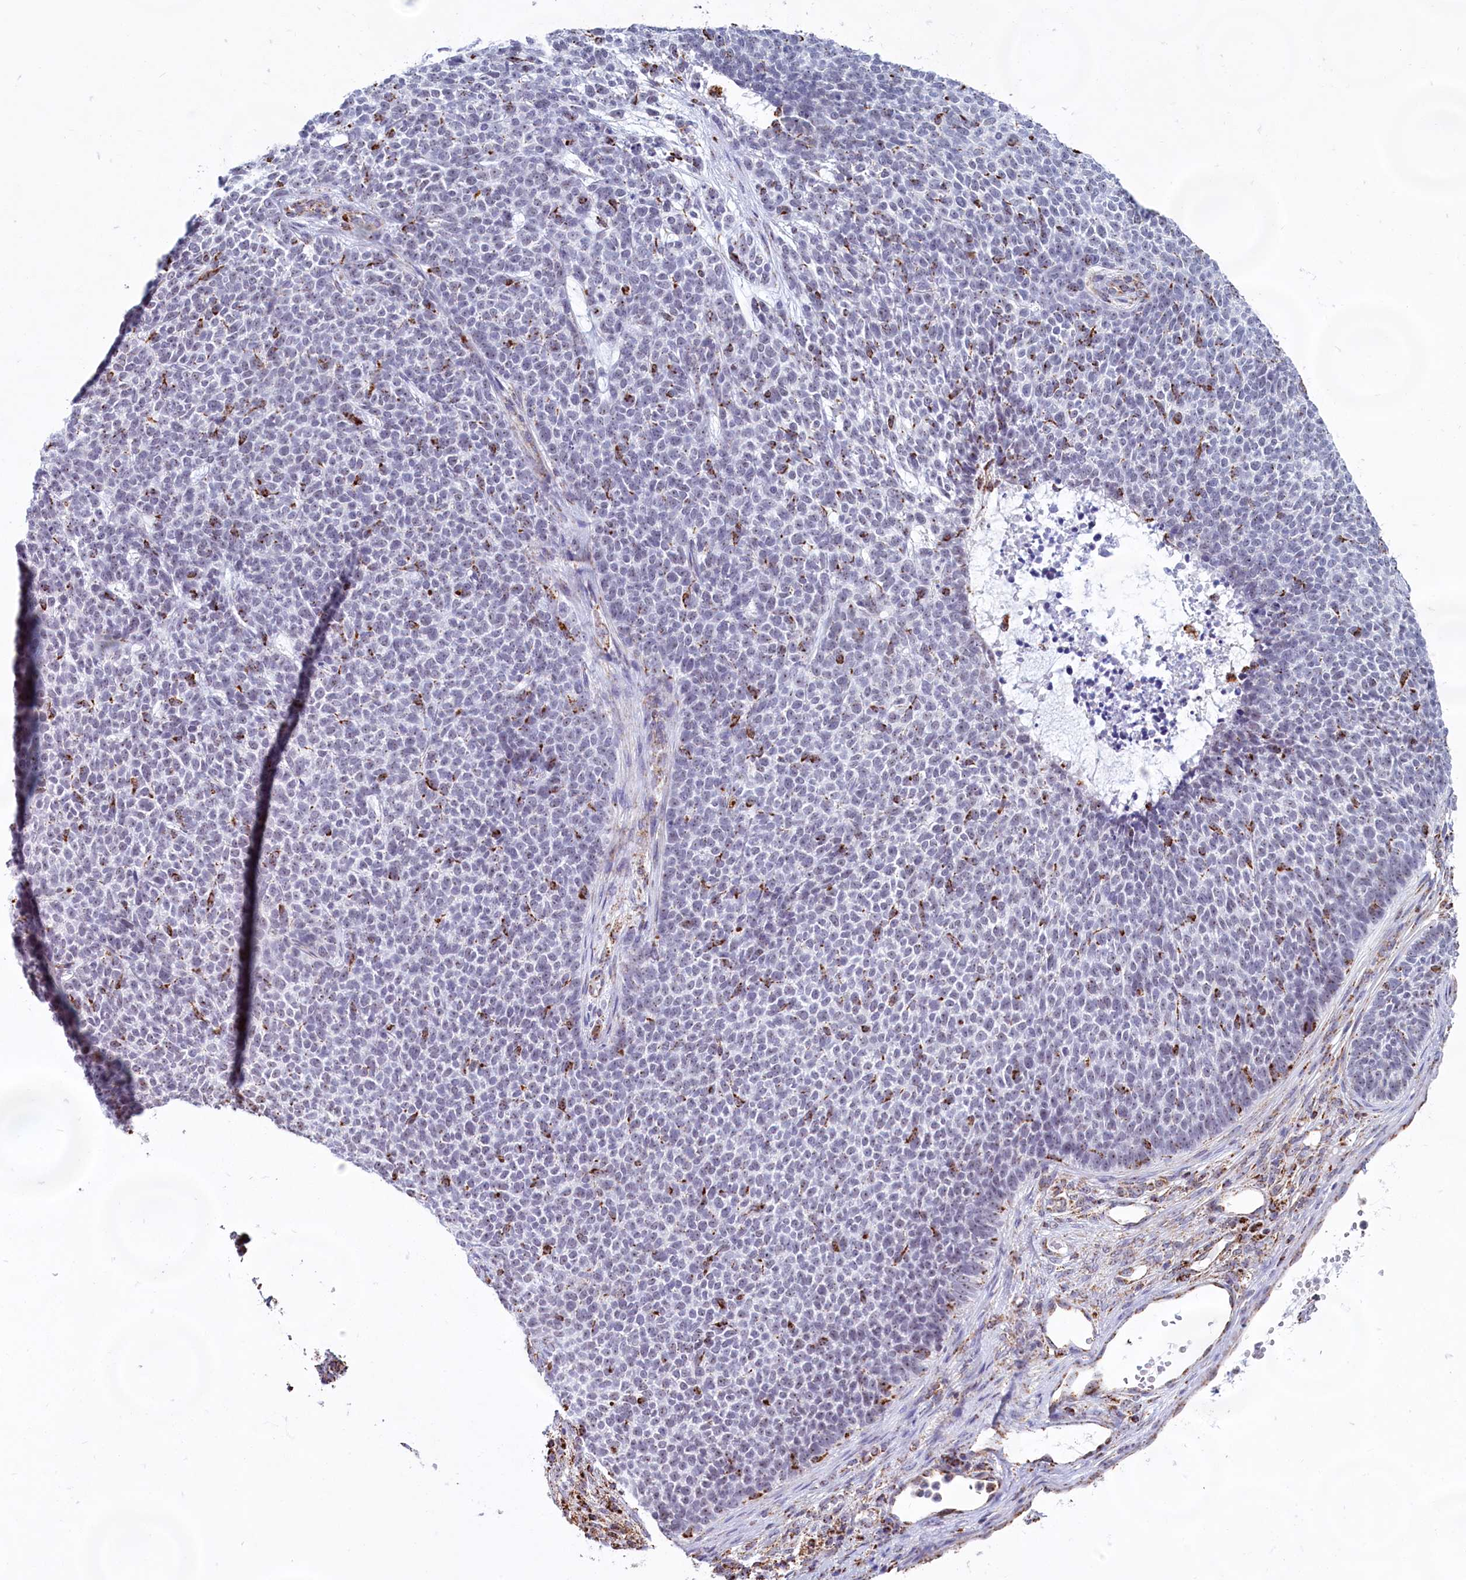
{"staining": {"intensity": "moderate", "quantity": "<25%", "location": "cytoplasmic/membranous"}, "tissue": "skin cancer", "cell_type": "Tumor cells", "image_type": "cancer", "snomed": [{"axis": "morphology", "description": "Basal cell carcinoma"}, {"axis": "topography", "description": "Skin"}], "caption": "About <25% of tumor cells in human basal cell carcinoma (skin) display moderate cytoplasmic/membranous protein staining as visualized by brown immunohistochemical staining.", "gene": "C1D", "patient": {"sex": "female", "age": 84}}